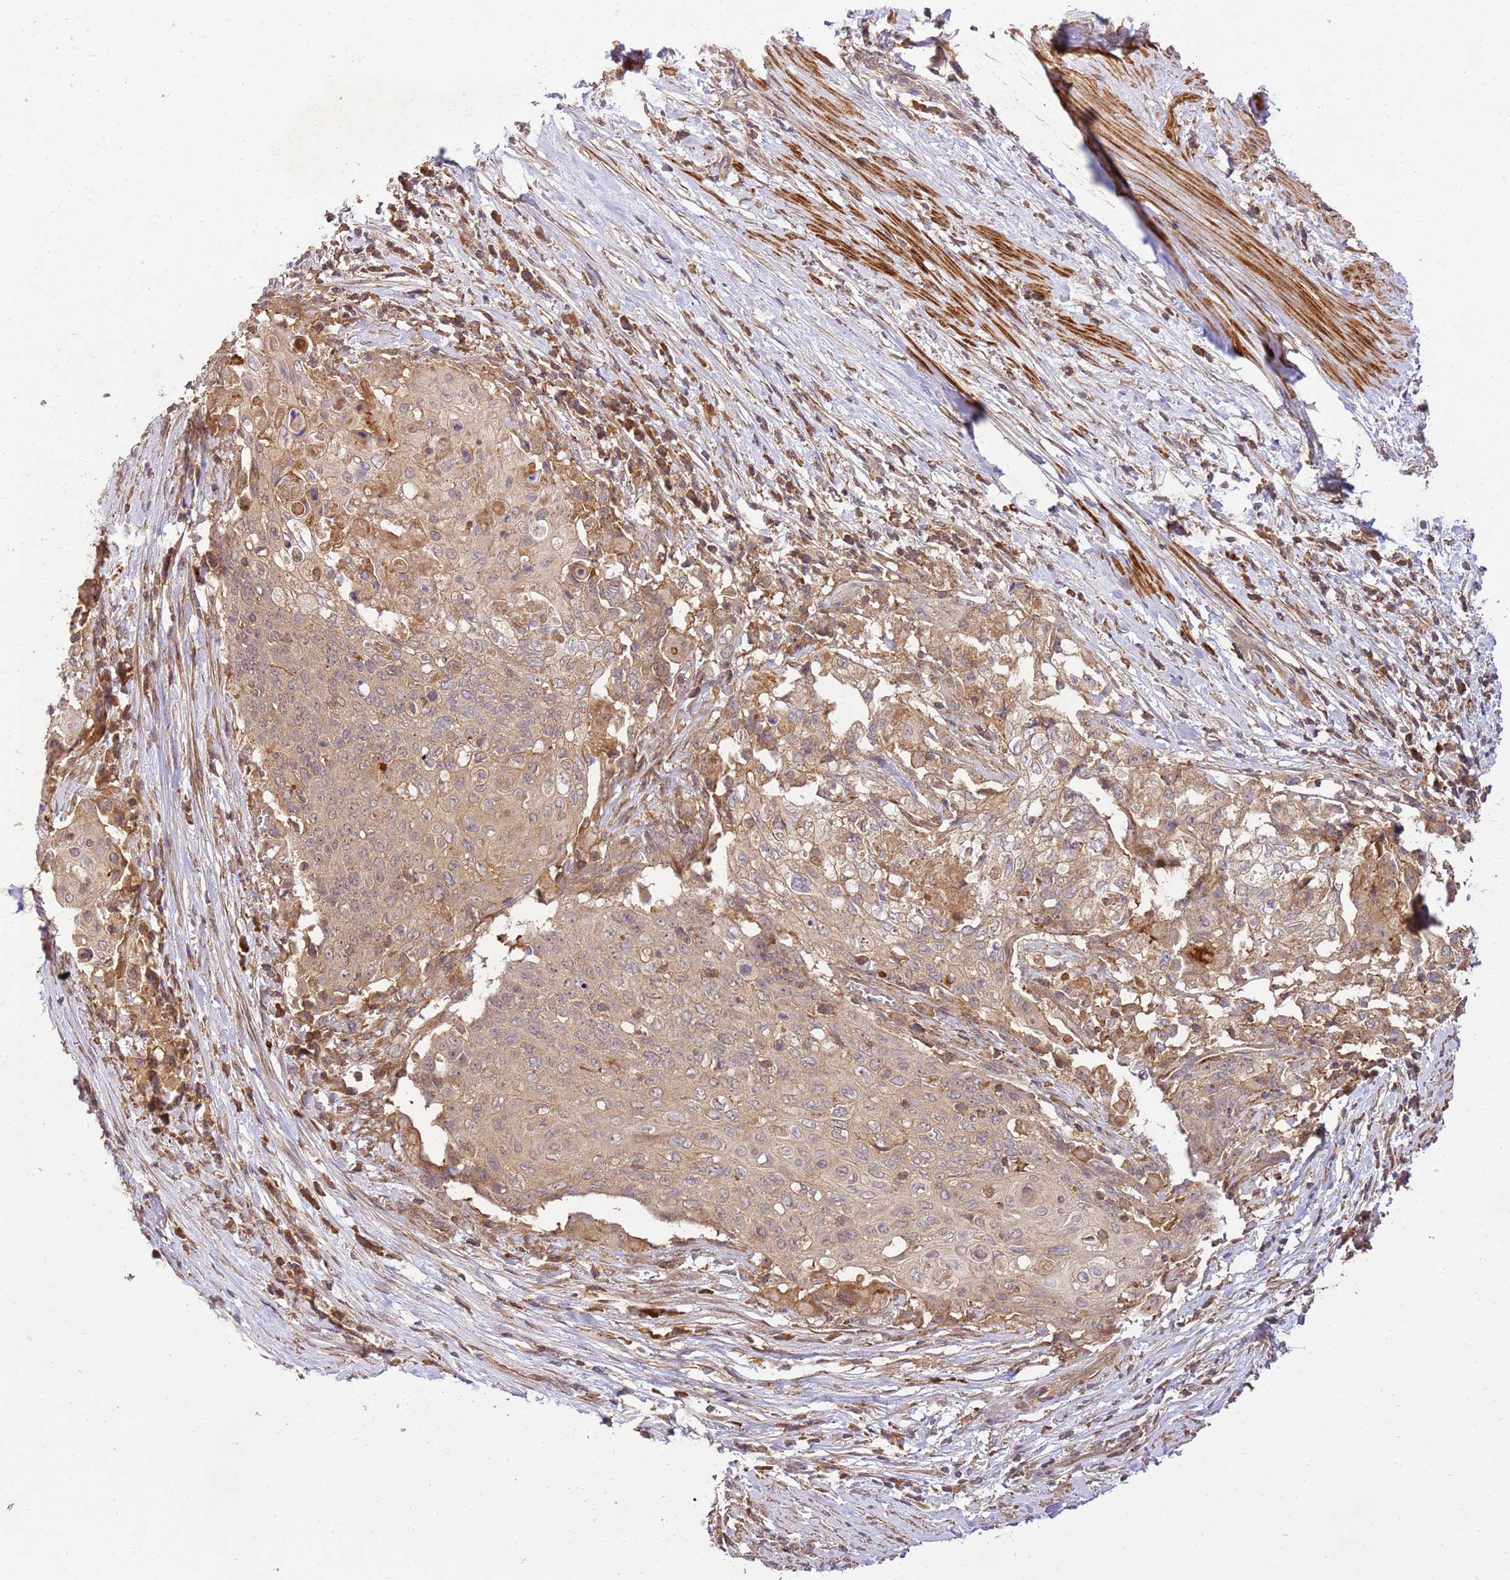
{"staining": {"intensity": "weak", "quantity": ">75%", "location": "cytoplasmic/membranous"}, "tissue": "cervical cancer", "cell_type": "Tumor cells", "image_type": "cancer", "snomed": [{"axis": "morphology", "description": "Squamous cell carcinoma, NOS"}, {"axis": "topography", "description": "Cervix"}], "caption": "DAB immunohistochemical staining of squamous cell carcinoma (cervical) displays weak cytoplasmic/membranous protein positivity in about >75% of tumor cells.", "gene": "GAREM1", "patient": {"sex": "female", "age": 39}}